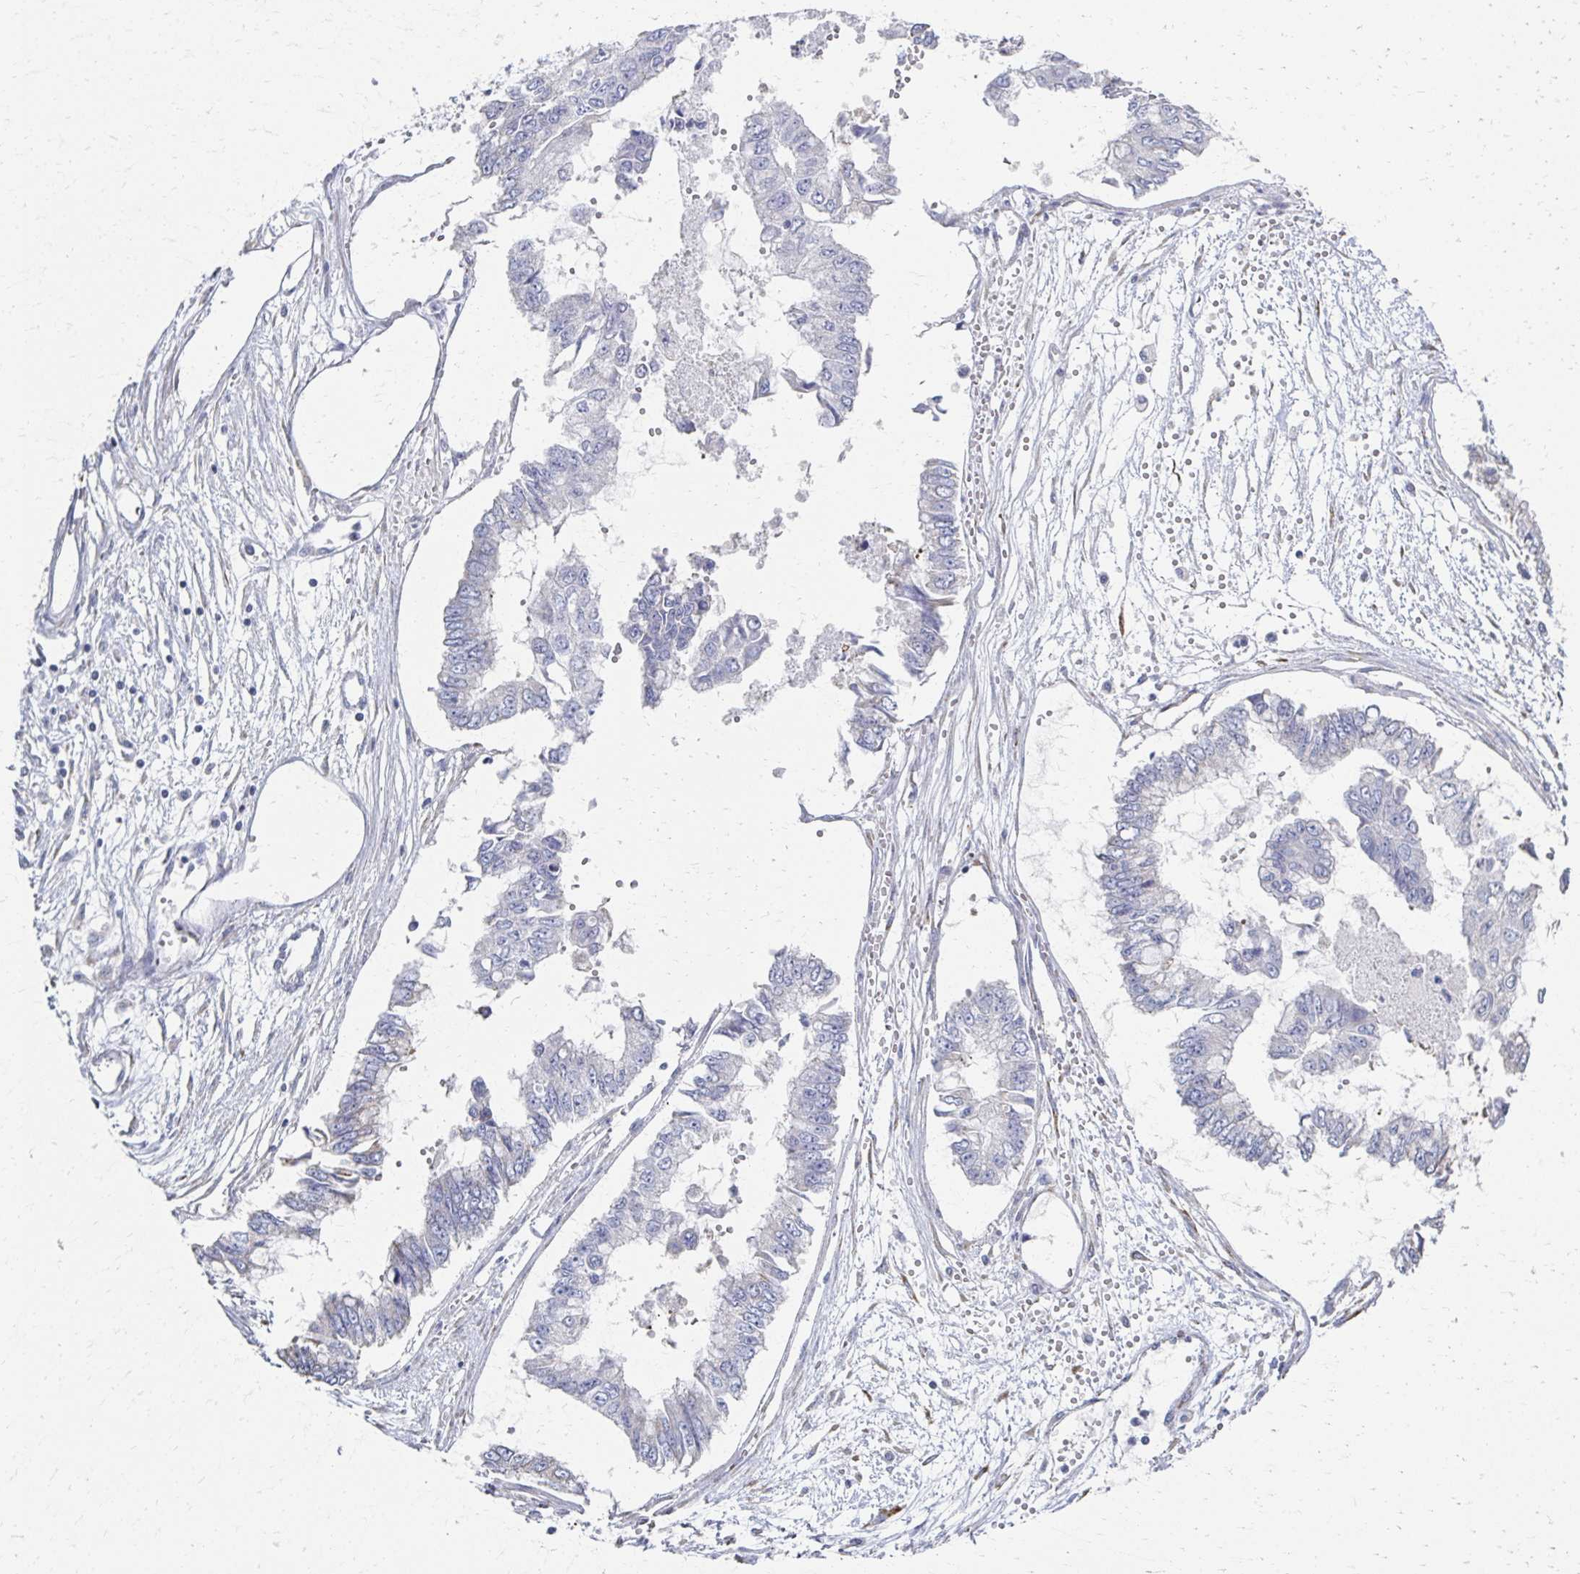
{"staining": {"intensity": "negative", "quantity": "none", "location": "none"}, "tissue": "ovarian cancer", "cell_type": "Tumor cells", "image_type": "cancer", "snomed": [{"axis": "morphology", "description": "Cystadenocarcinoma, mucinous, NOS"}, {"axis": "topography", "description": "Ovary"}], "caption": "DAB (3,3'-diaminobenzidine) immunohistochemical staining of ovarian cancer (mucinous cystadenocarcinoma) demonstrates no significant staining in tumor cells.", "gene": "ATP1A3", "patient": {"sex": "female", "age": 72}}